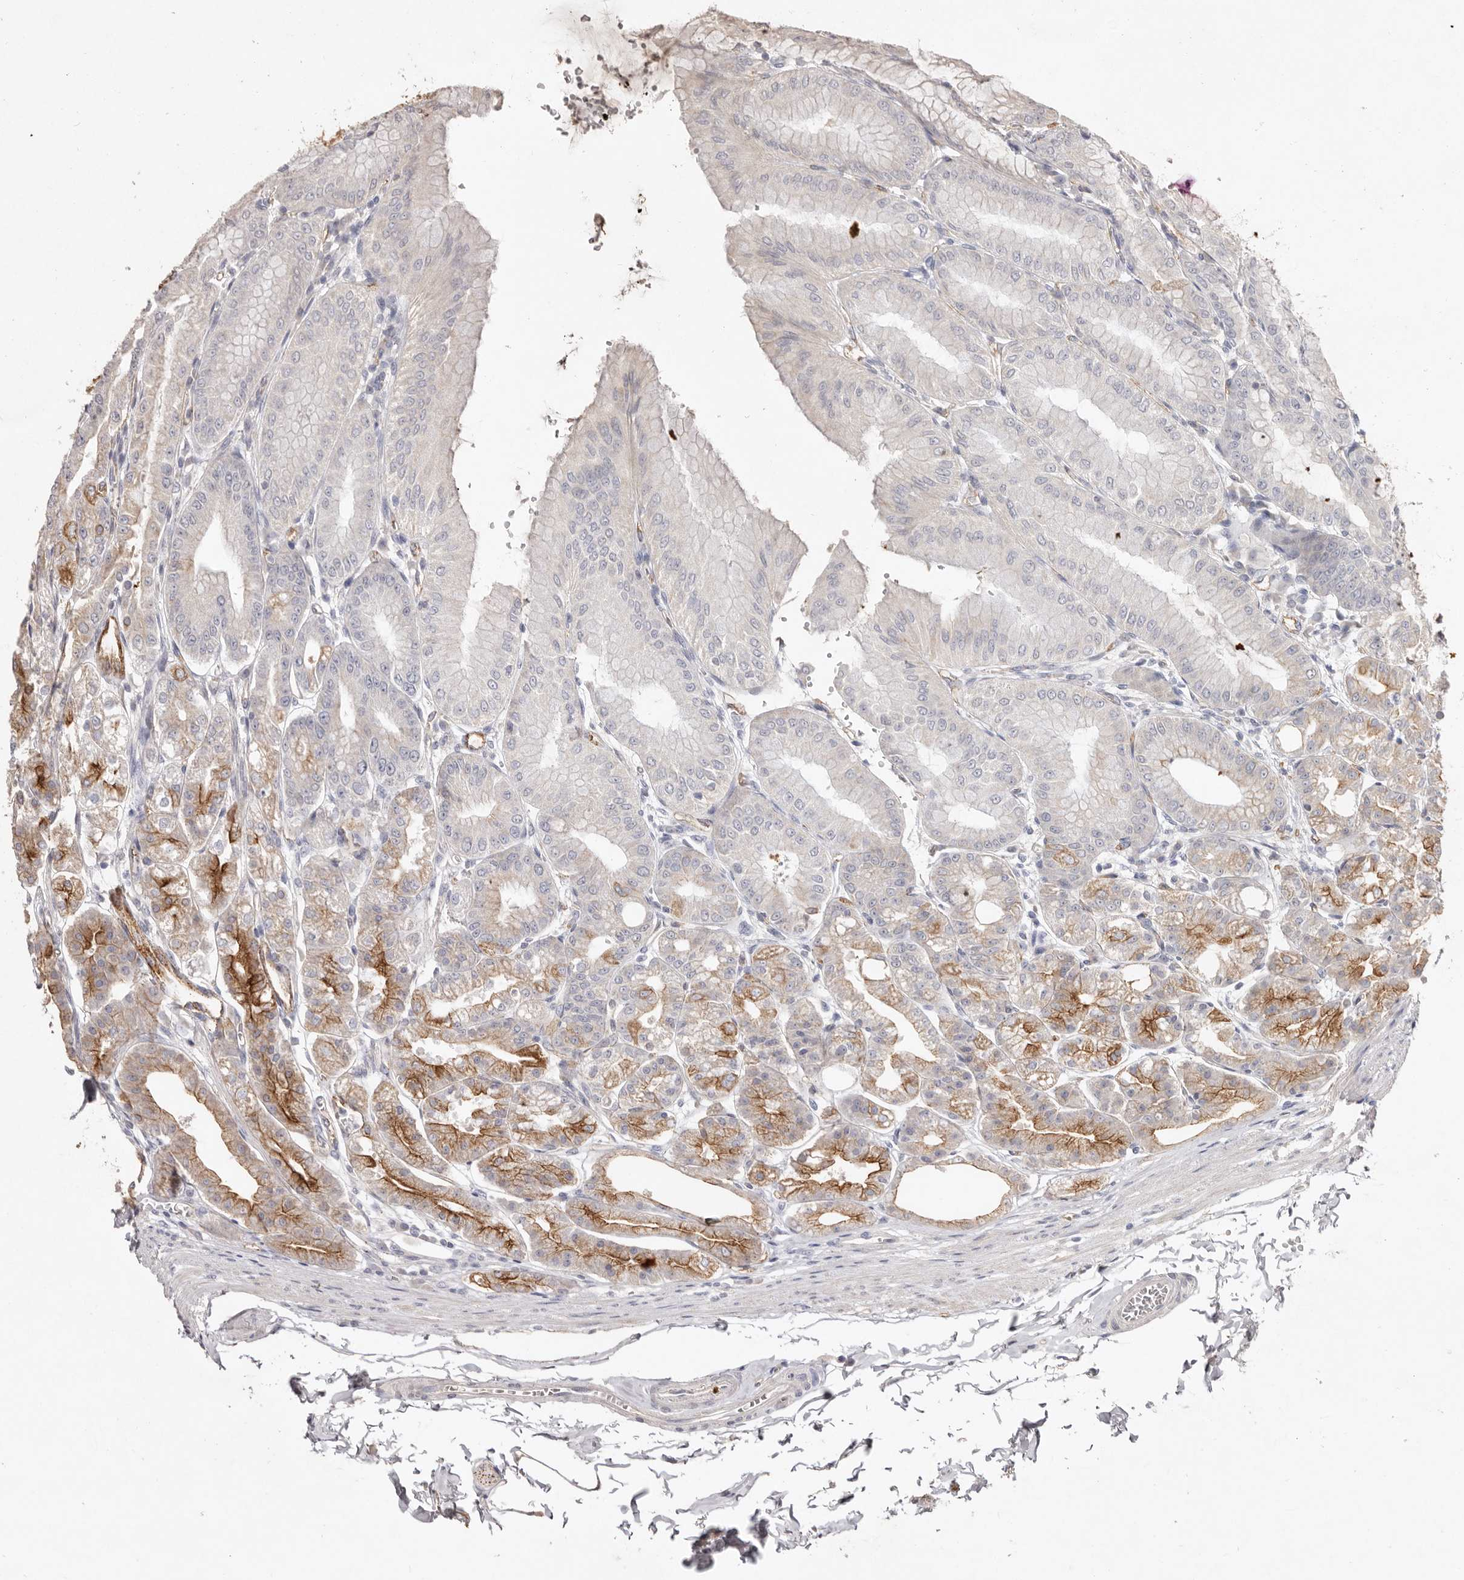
{"staining": {"intensity": "moderate", "quantity": "25%-75%", "location": "cytoplasmic/membranous"}, "tissue": "stomach", "cell_type": "Glandular cells", "image_type": "normal", "snomed": [{"axis": "morphology", "description": "Normal tissue, NOS"}, {"axis": "topography", "description": "Stomach, lower"}], "caption": "Normal stomach demonstrates moderate cytoplasmic/membranous expression in approximately 25%-75% of glandular cells, visualized by immunohistochemistry.", "gene": "ZYG11B", "patient": {"sex": "male", "age": 71}}